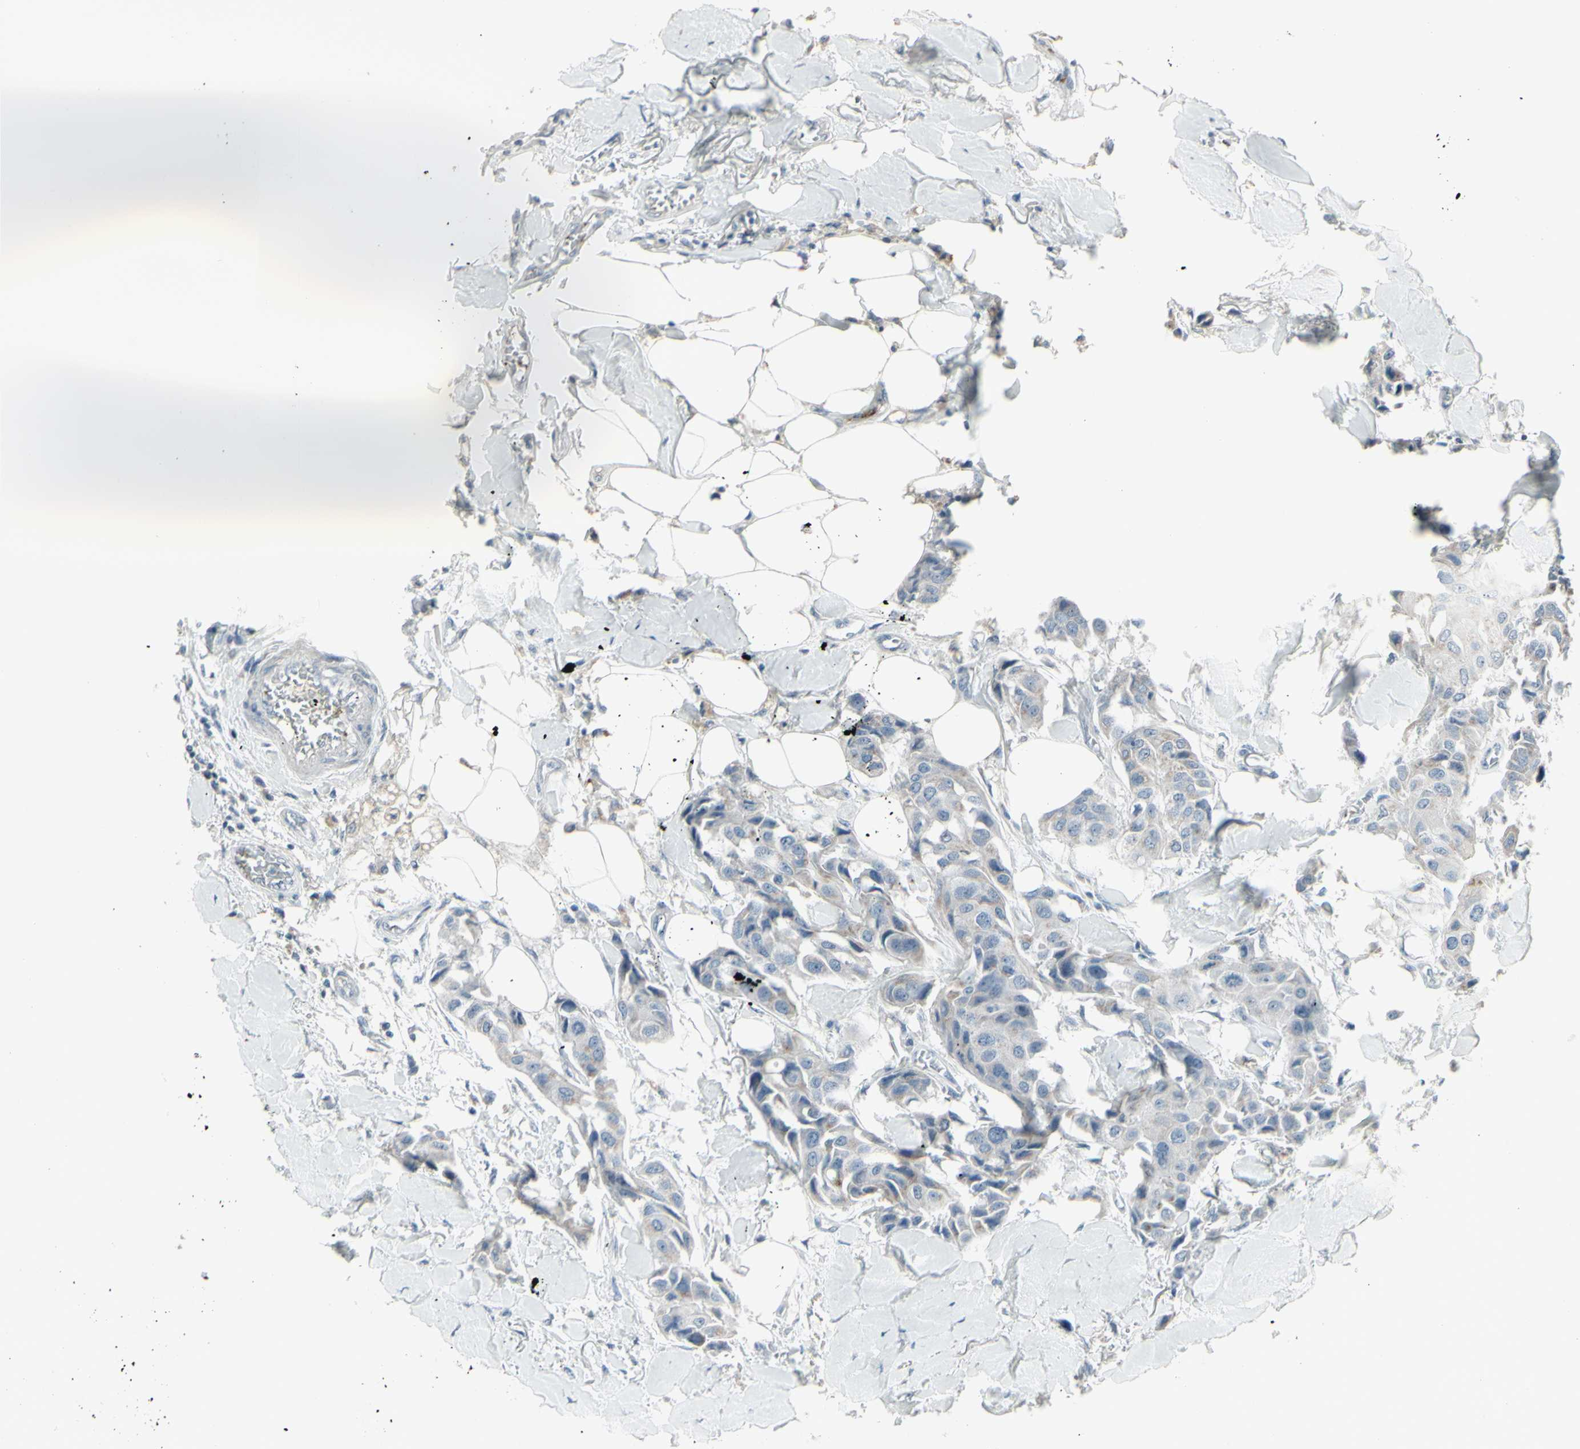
{"staining": {"intensity": "weak", "quantity": "25%-75%", "location": "cytoplasmic/membranous"}, "tissue": "breast cancer", "cell_type": "Tumor cells", "image_type": "cancer", "snomed": [{"axis": "morphology", "description": "Duct carcinoma"}, {"axis": "topography", "description": "Breast"}], "caption": "Approximately 25%-75% of tumor cells in human intraductal carcinoma (breast) exhibit weak cytoplasmic/membranous protein expression as visualized by brown immunohistochemical staining.", "gene": "CD79B", "patient": {"sex": "female", "age": 80}}